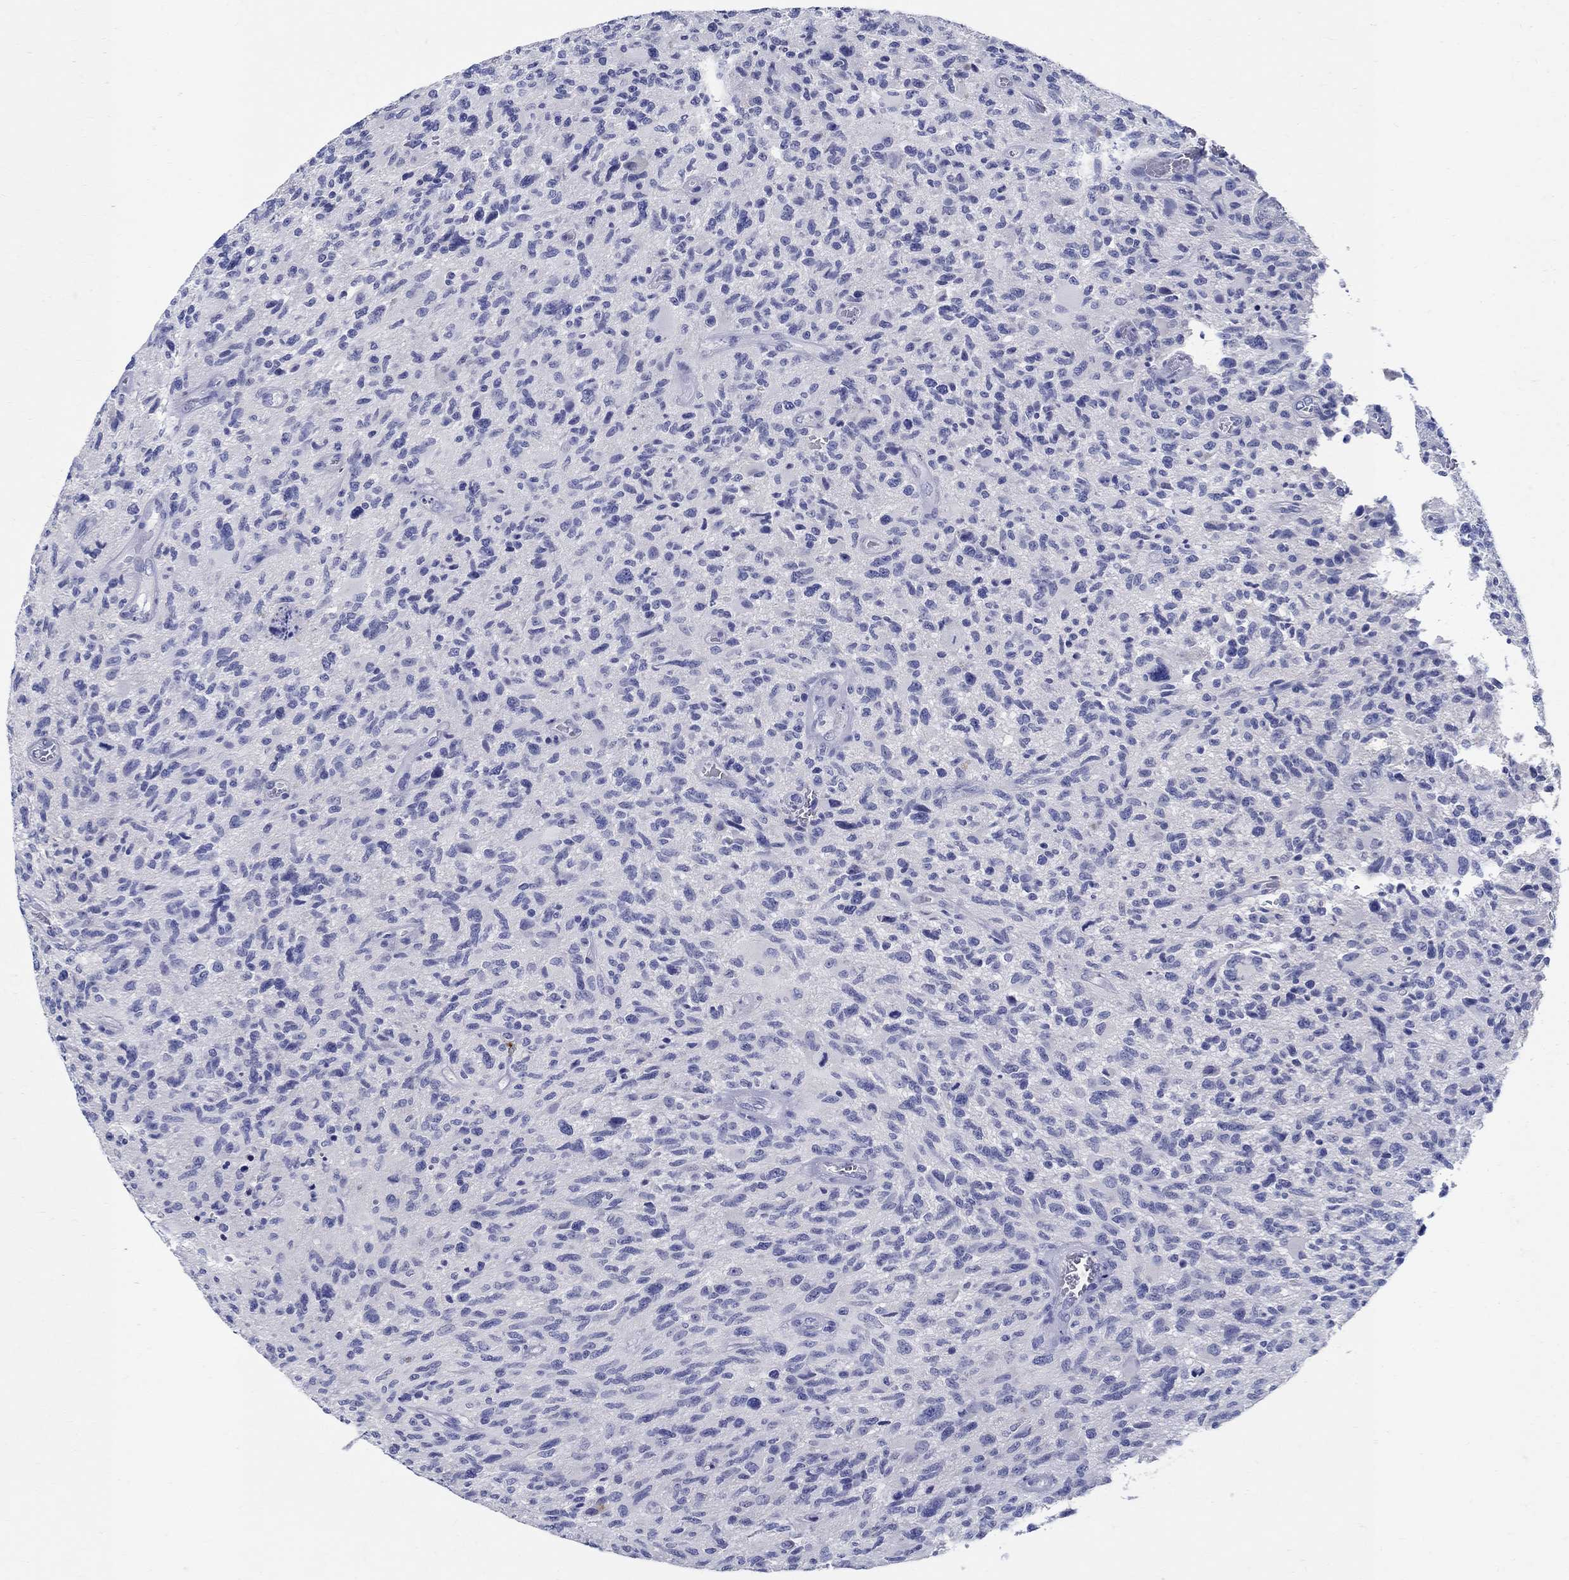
{"staining": {"intensity": "negative", "quantity": "none", "location": "none"}, "tissue": "glioma", "cell_type": "Tumor cells", "image_type": "cancer", "snomed": [{"axis": "morphology", "description": "Glioma, malignant, NOS"}, {"axis": "morphology", "description": "Glioma, malignant, High grade"}, {"axis": "topography", "description": "Brain"}], "caption": "An immunohistochemistry histopathology image of high-grade glioma (malignant) is shown. There is no staining in tumor cells of high-grade glioma (malignant). (Stains: DAB (3,3'-diaminobenzidine) immunohistochemistry with hematoxylin counter stain, Microscopy: brightfield microscopy at high magnification).", "gene": "CRYGD", "patient": {"sex": "female", "age": 71}}